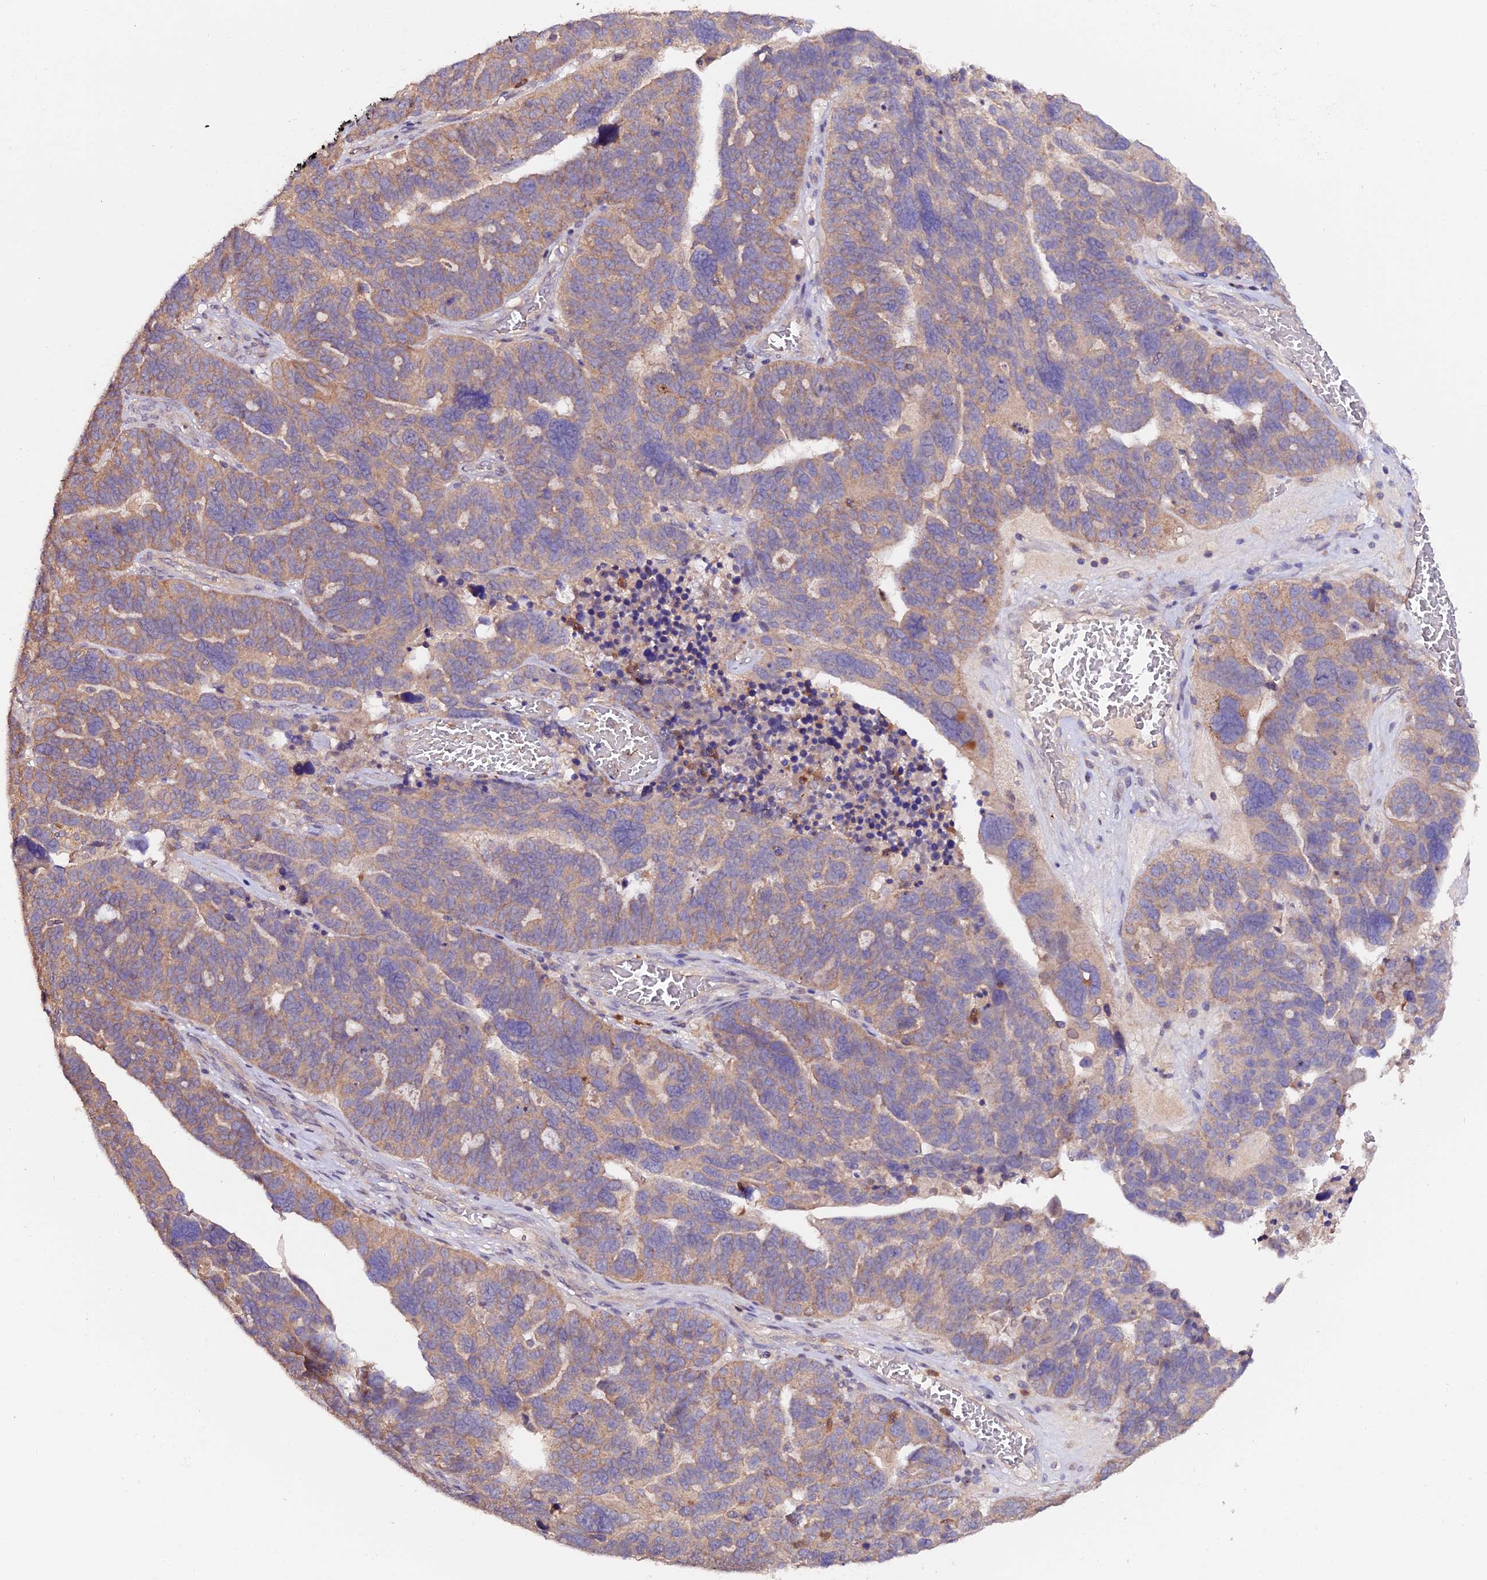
{"staining": {"intensity": "weak", "quantity": "25%-75%", "location": "cytoplasmic/membranous"}, "tissue": "ovarian cancer", "cell_type": "Tumor cells", "image_type": "cancer", "snomed": [{"axis": "morphology", "description": "Cystadenocarcinoma, serous, NOS"}, {"axis": "topography", "description": "Ovary"}], "caption": "An image of ovarian cancer (serous cystadenocarcinoma) stained for a protein demonstrates weak cytoplasmic/membranous brown staining in tumor cells.", "gene": "TRIM26", "patient": {"sex": "female", "age": 59}}